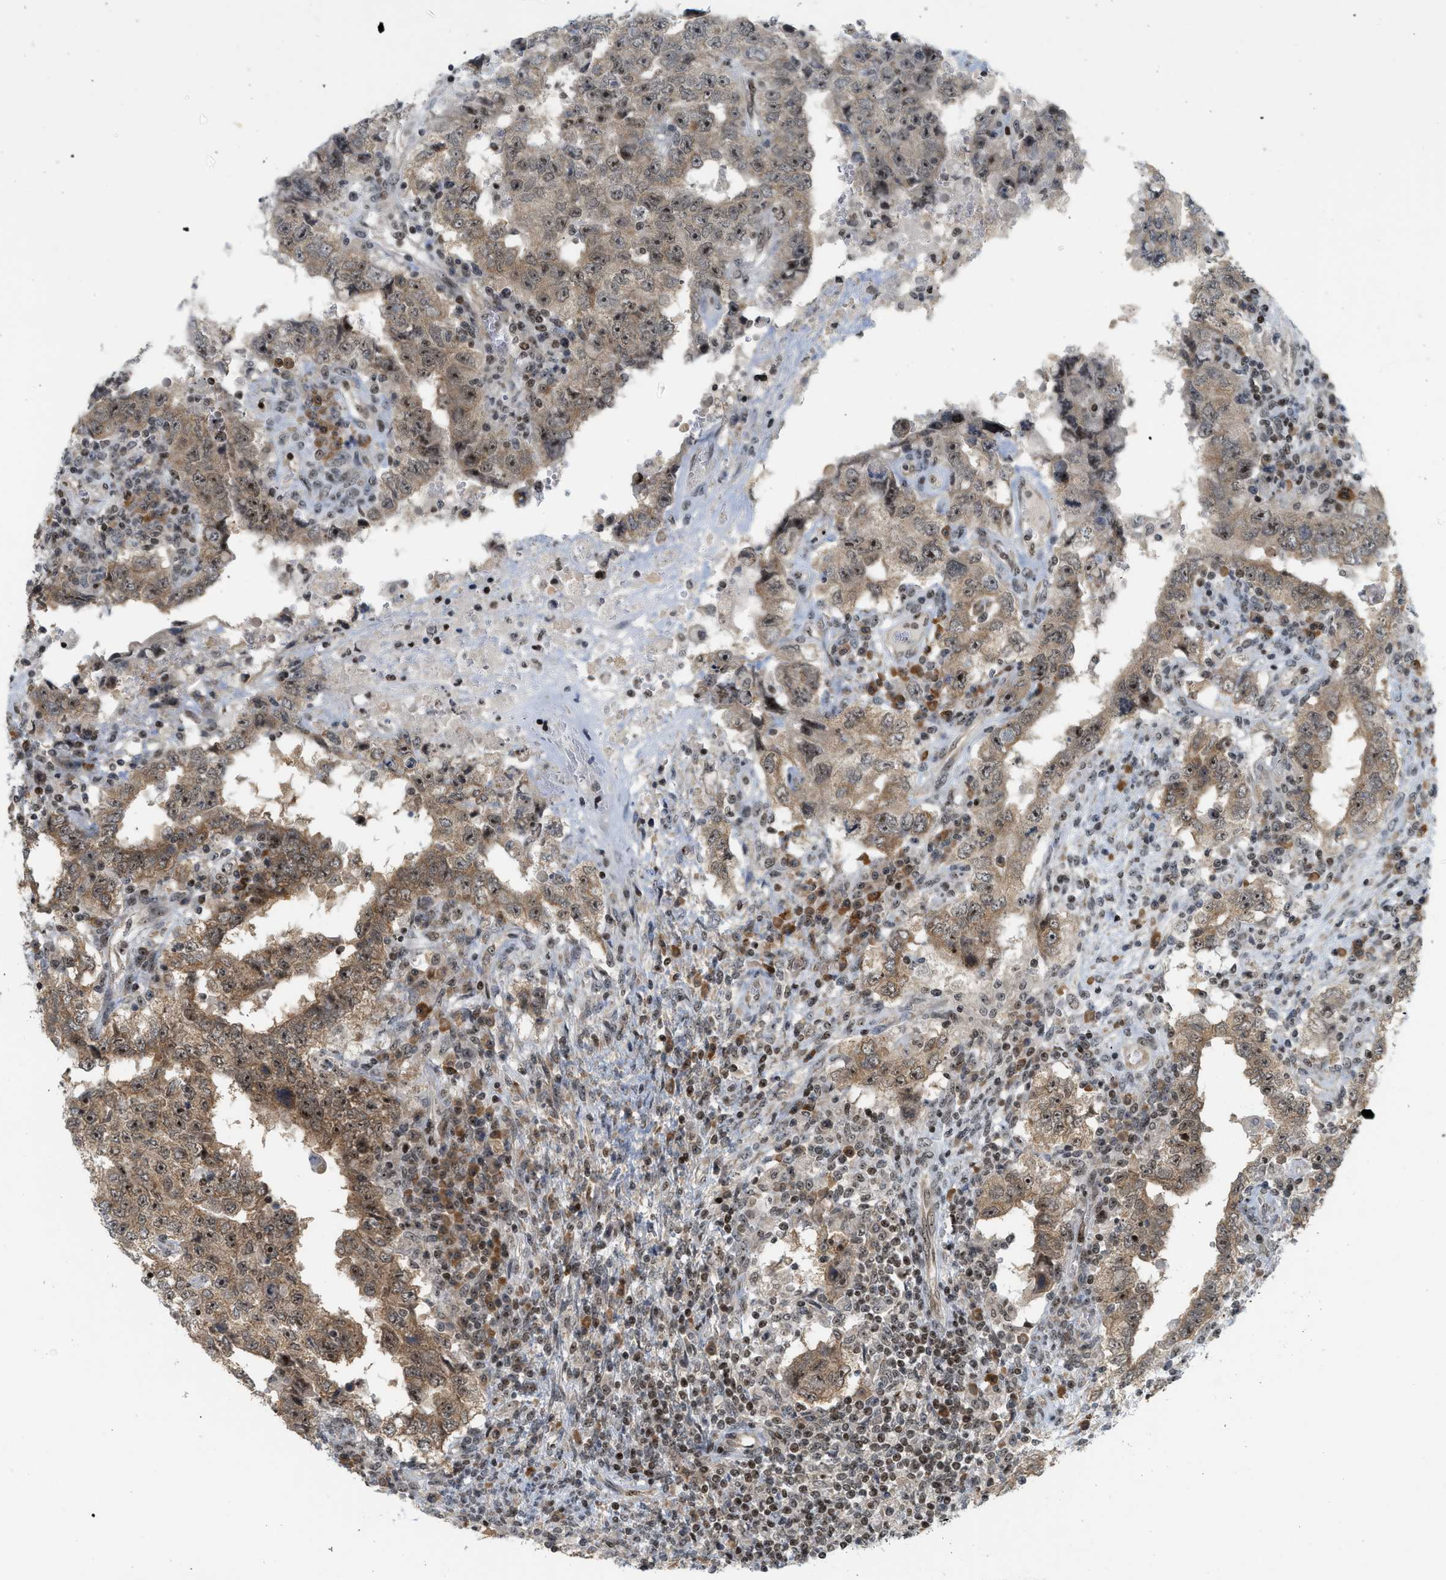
{"staining": {"intensity": "moderate", "quantity": "25%-75%", "location": "cytoplasmic/membranous,nuclear"}, "tissue": "testis cancer", "cell_type": "Tumor cells", "image_type": "cancer", "snomed": [{"axis": "morphology", "description": "Carcinoma, Embryonal, NOS"}, {"axis": "topography", "description": "Testis"}], "caption": "Immunohistochemistry (IHC) image of human testis cancer (embryonal carcinoma) stained for a protein (brown), which displays medium levels of moderate cytoplasmic/membranous and nuclear positivity in approximately 25%-75% of tumor cells.", "gene": "ZNF22", "patient": {"sex": "male", "age": 26}}